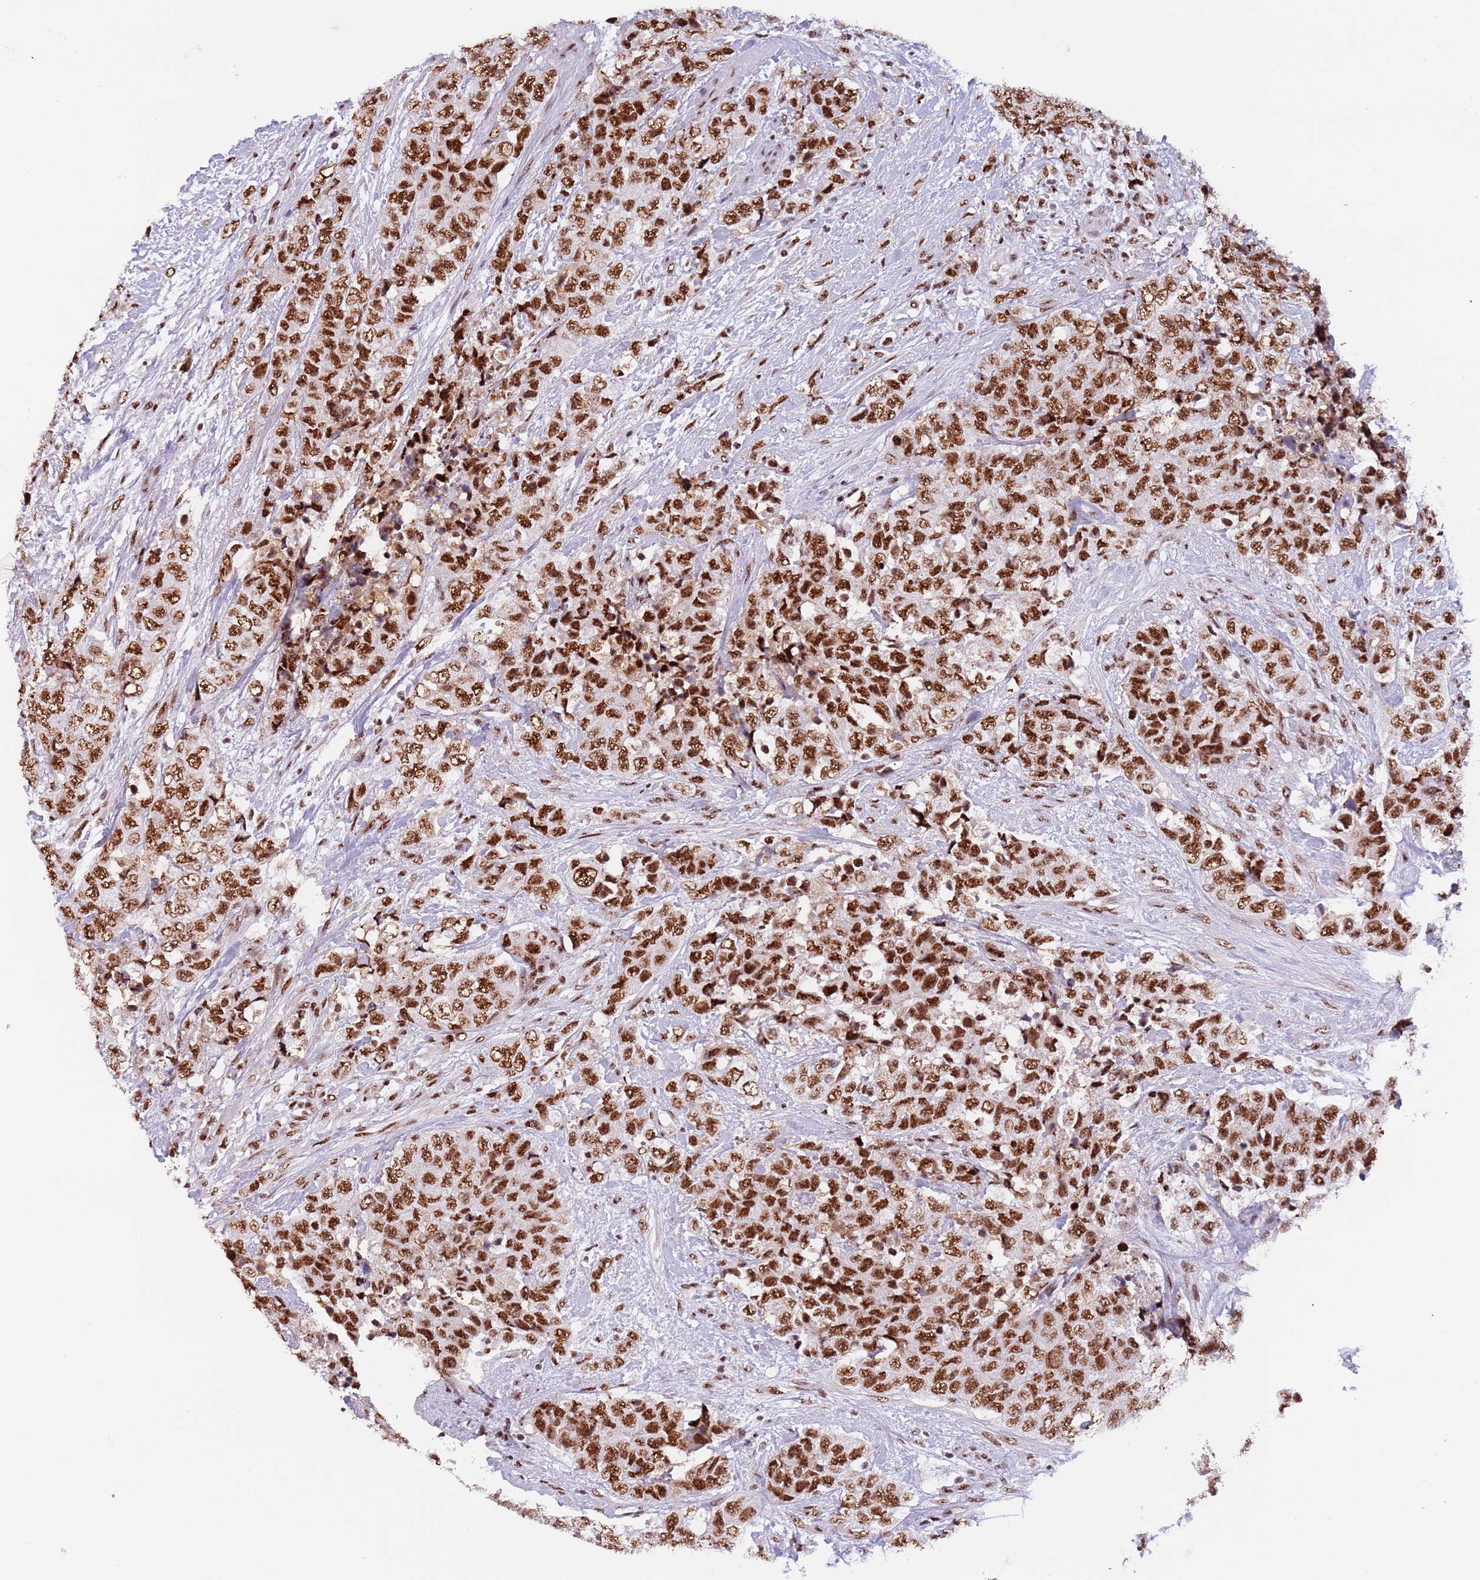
{"staining": {"intensity": "strong", "quantity": ">75%", "location": "nuclear"}, "tissue": "urothelial cancer", "cell_type": "Tumor cells", "image_type": "cancer", "snomed": [{"axis": "morphology", "description": "Urothelial carcinoma, High grade"}, {"axis": "topography", "description": "Urinary bladder"}], "caption": "Brown immunohistochemical staining in urothelial cancer exhibits strong nuclear expression in approximately >75% of tumor cells. The protein is stained brown, and the nuclei are stained in blue (DAB (3,3'-diaminobenzidine) IHC with brightfield microscopy, high magnification).", "gene": "SF3A2", "patient": {"sex": "female", "age": 78}}